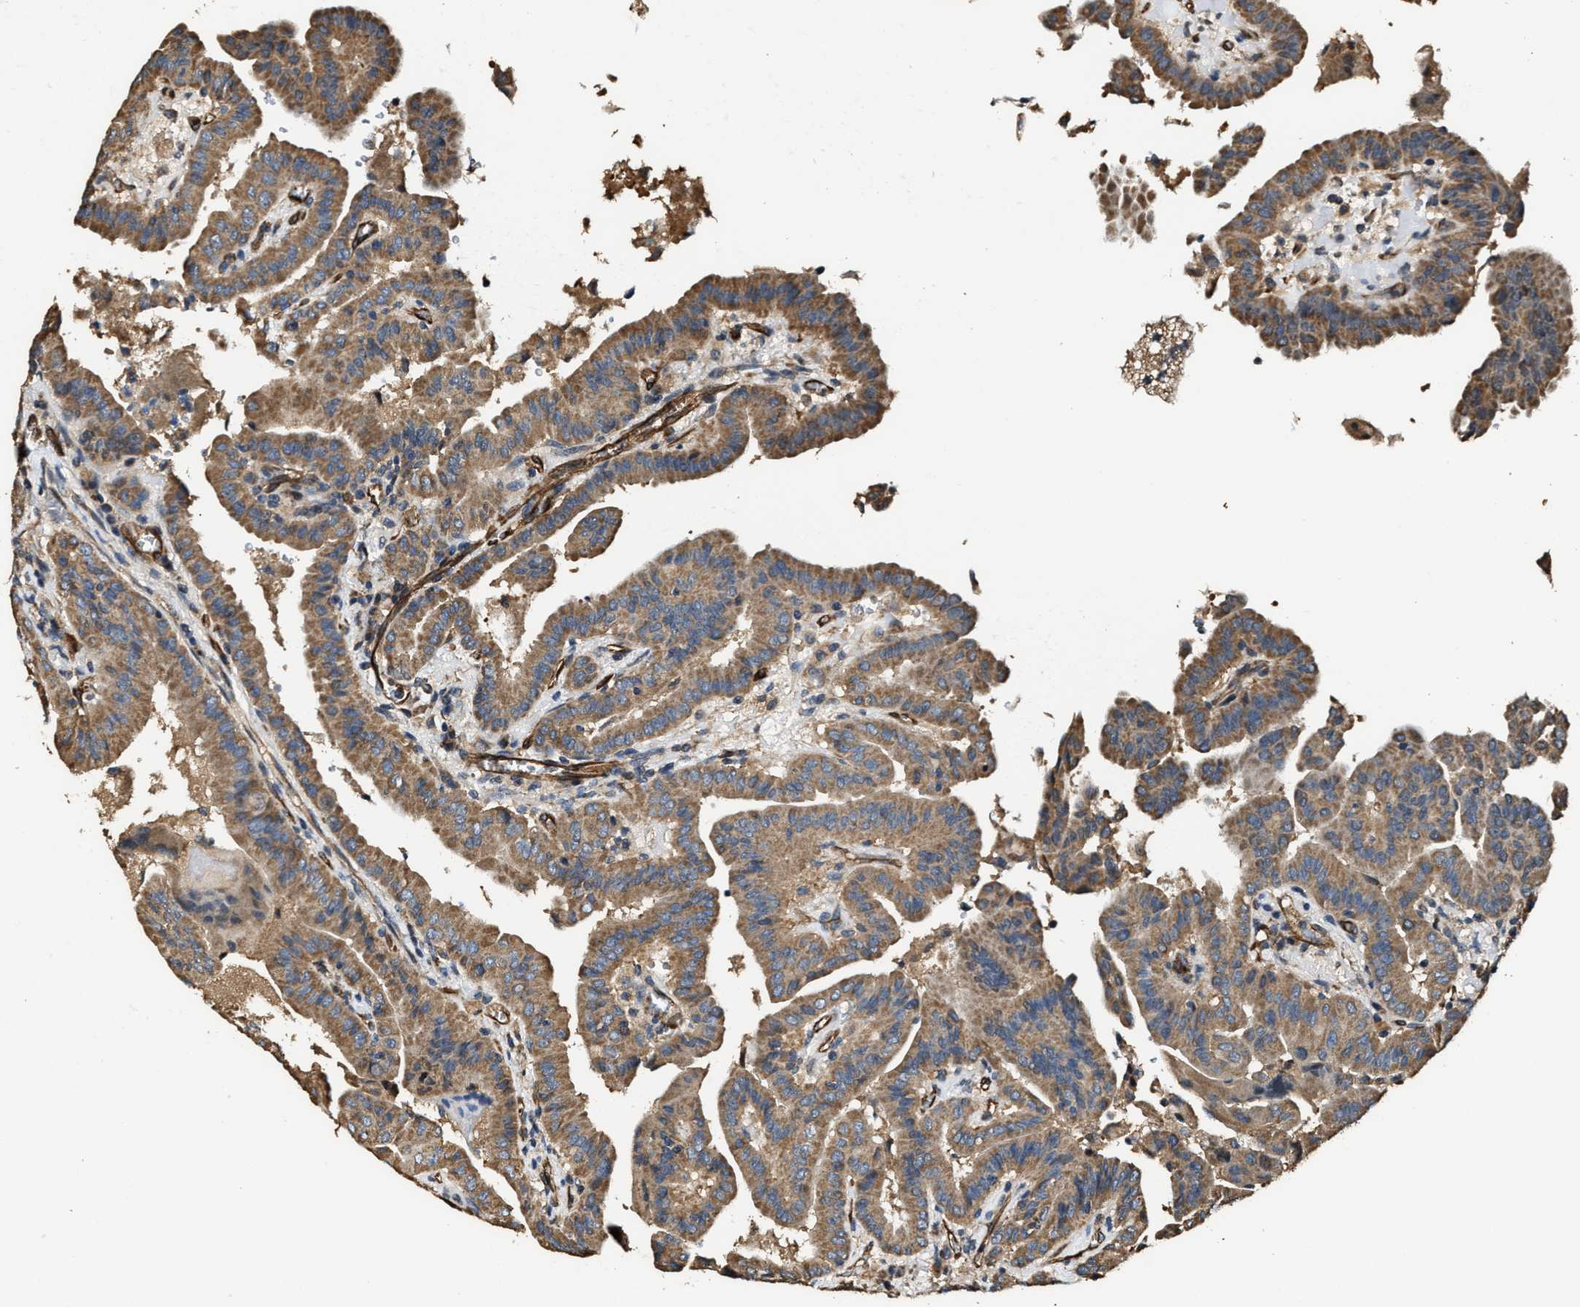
{"staining": {"intensity": "moderate", "quantity": ">75%", "location": "cytoplasmic/membranous"}, "tissue": "thyroid cancer", "cell_type": "Tumor cells", "image_type": "cancer", "snomed": [{"axis": "morphology", "description": "Papillary adenocarcinoma, NOS"}, {"axis": "topography", "description": "Thyroid gland"}], "caption": "An image of human thyroid papillary adenocarcinoma stained for a protein demonstrates moderate cytoplasmic/membranous brown staining in tumor cells.", "gene": "GFRA3", "patient": {"sex": "male", "age": 33}}